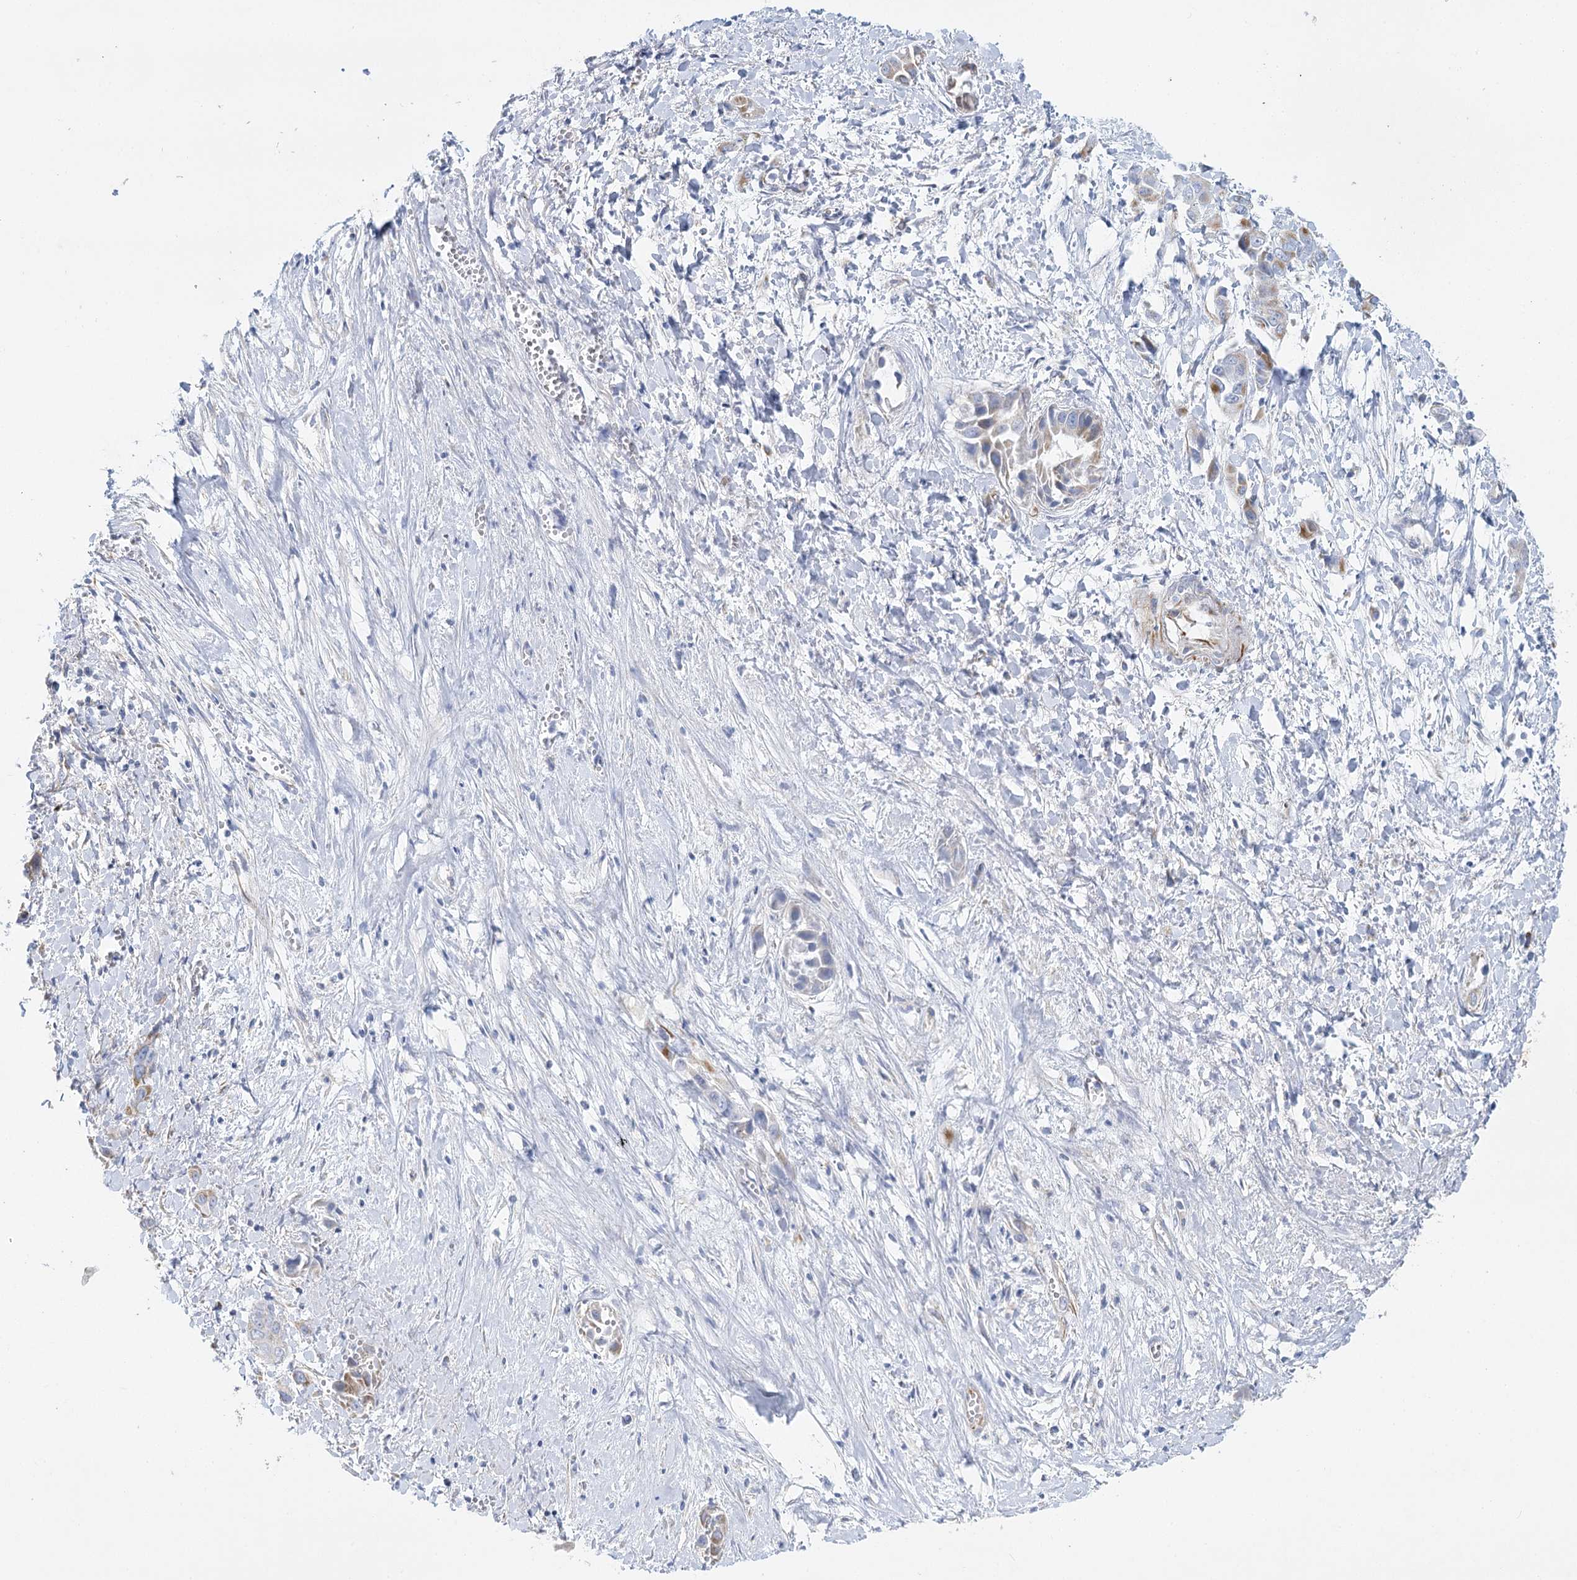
{"staining": {"intensity": "moderate", "quantity": "<25%", "location": "cytoplasmic/membranous"}, "tissue": "liver cancer", "cell_type": "Tumor cells", "image_type": "cancer", "snomed": [{"axis": "morphology", "description": "Cholangiocarcinoma"}, {"axis": "topography", "description": "Liver"}], "caption": "This histopathology image exhibits immunohistochemistry staining of cholangiocarcinoma (liver), with low moderate cytoplasmic/membranous staining in approximately <25% of tumor cells.", "gene": "DHTKD1", "patient": {"sex": "female", "age": 52}}